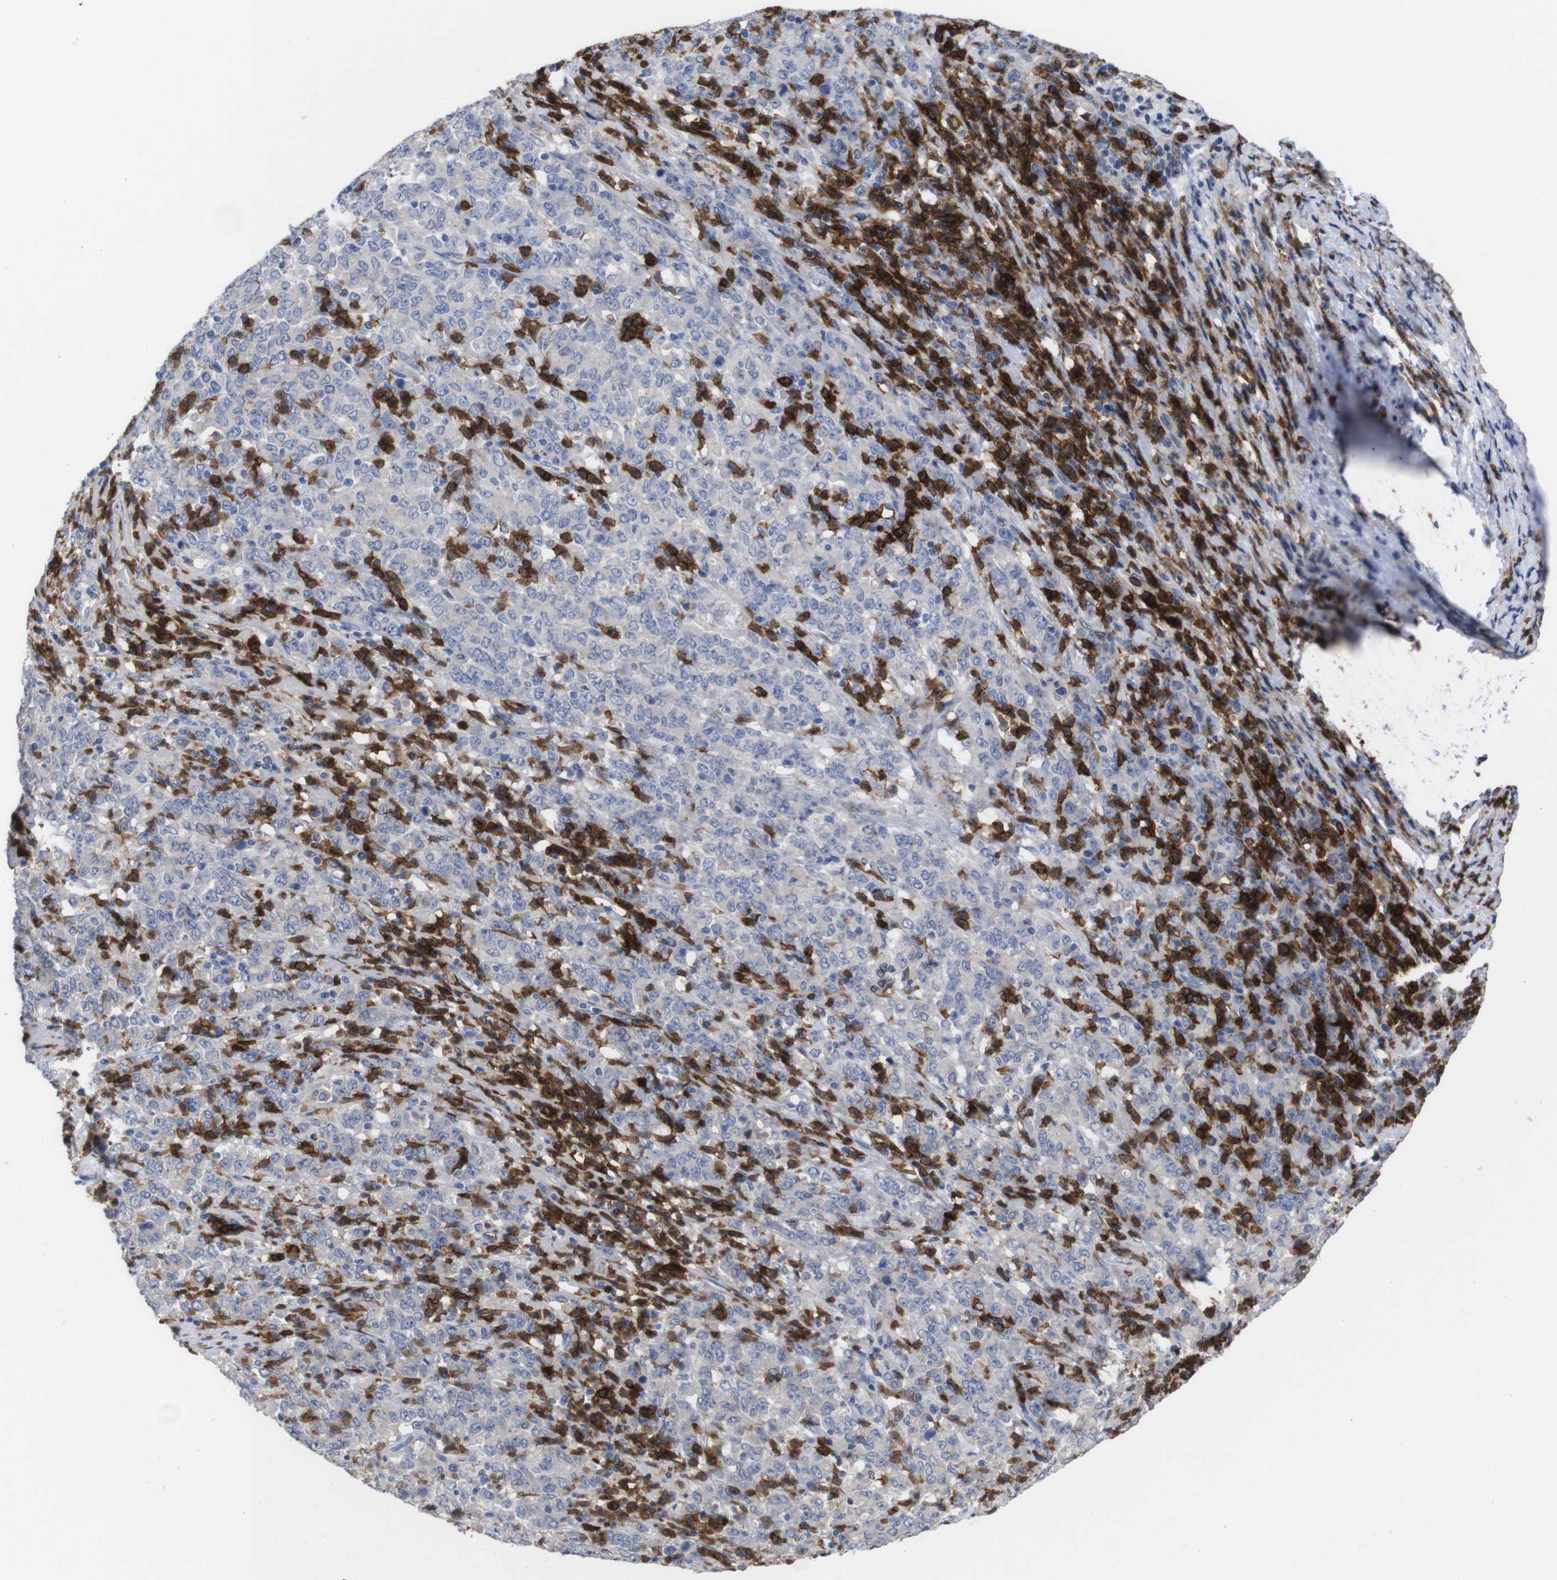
{"staining": {"intensity": "negative", "quantity": "none", "location": "none"}, "tissue": "stomach cancer", "cell_type": "Tumor cells", "image_type": "cancer", "snomed": [{"axis": "morphology", "description": "Adenocarcinoma, NOS"}, {"axis": "topography", "description": "Stomach, lower"}], "caption": "Tumor cells are negative for protein expression in human stomach cancer.", "gene": "C5AR1", "patient": {"sex": "female", "age": 71}}